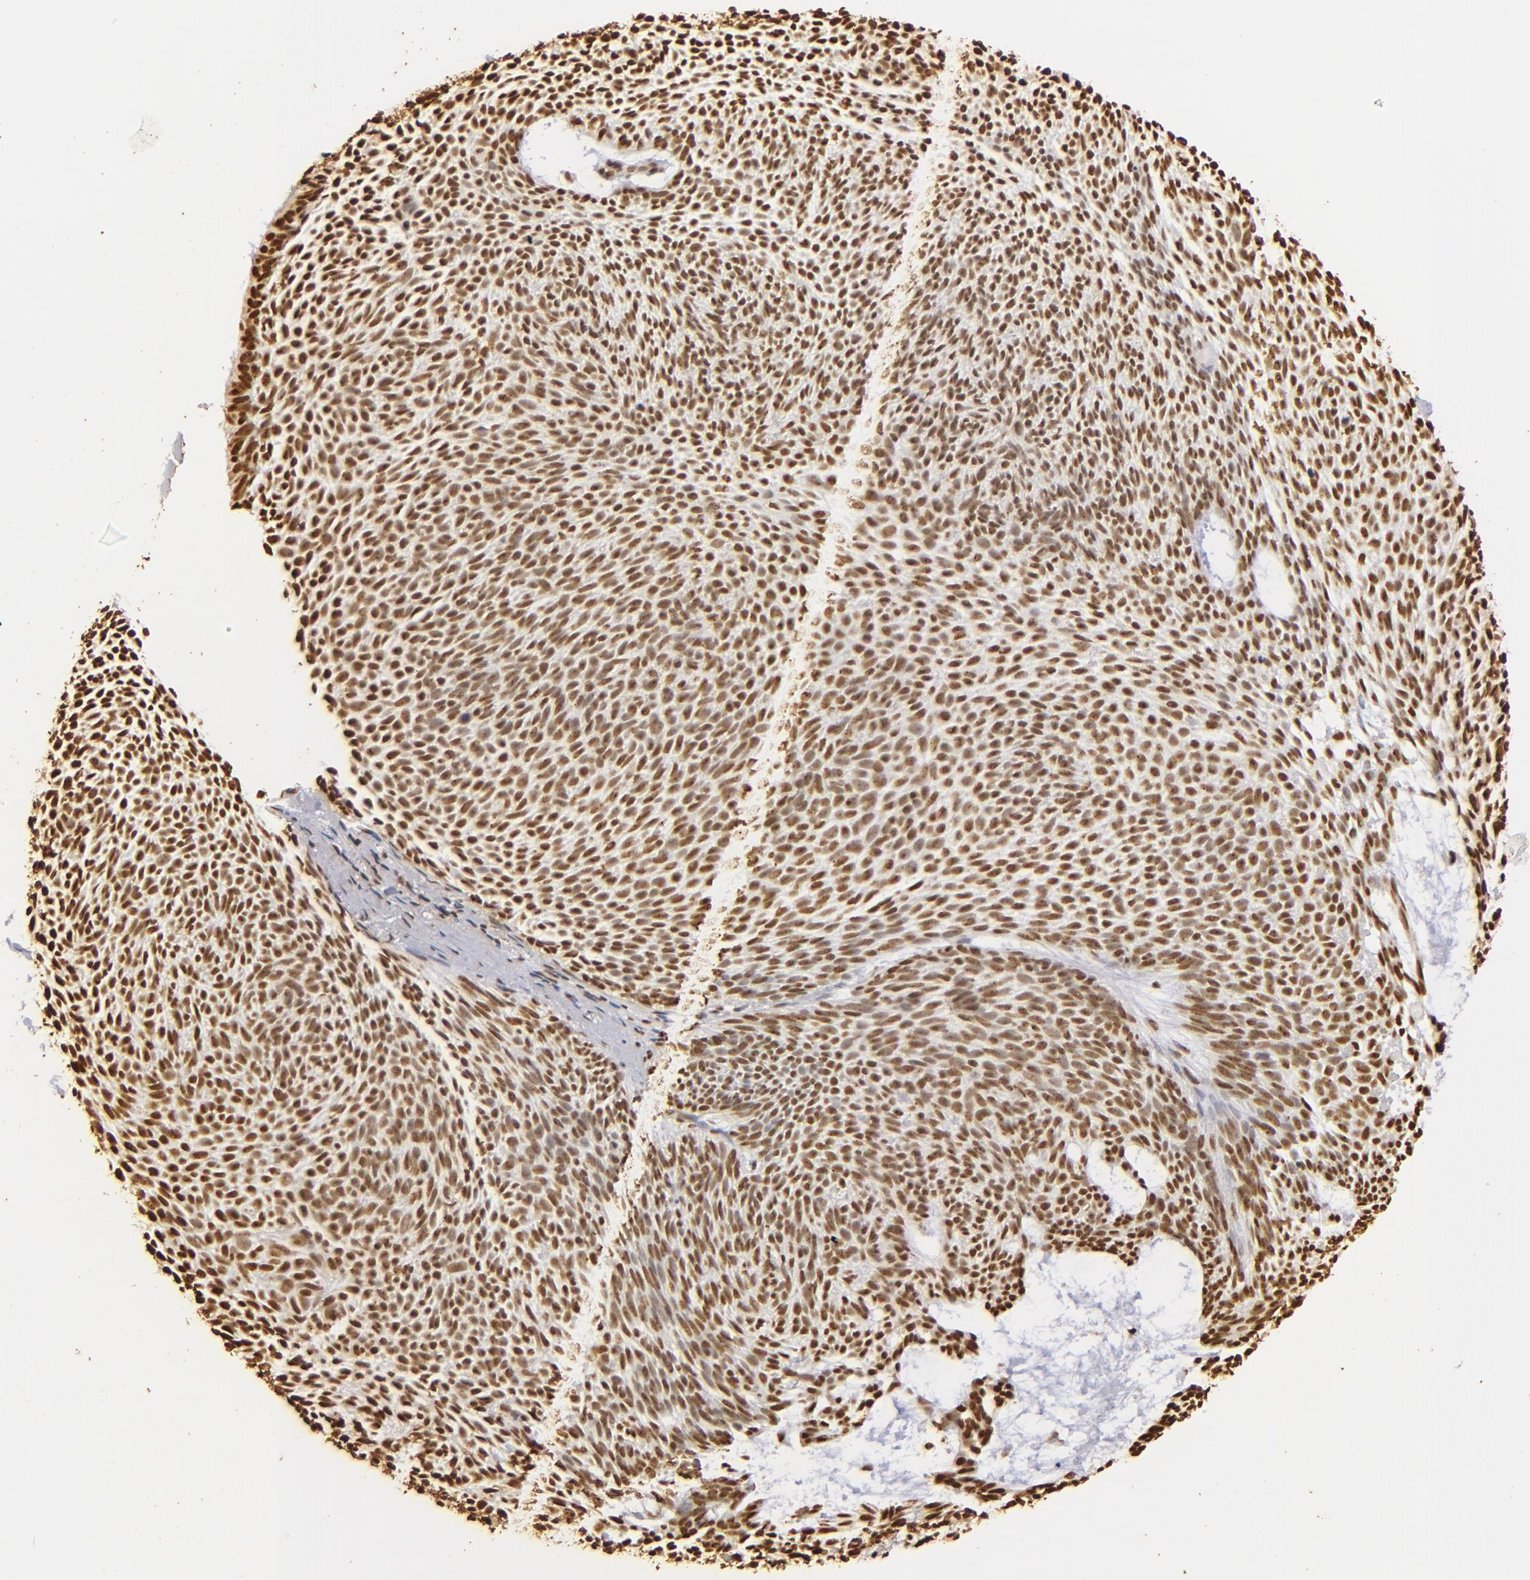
{"staining": {"intensity": "strong", "quantity": ">75%", "location": "nuclear"}, "tissue": "skin cancer", "cell_type": "Tumor cells", "image_type": "cancer", "snomed": [{"axis": "morphology", "description": "Basal cell carcinoma"}, {"axis": "topography", "description": "Skin"}], "caption": "Tumor cells demonstrate high levels of strong nuclear positivity in about >75% of cells in human skin cancer (basal cell carcinoma). Using DAB (3,3'-diaminobenzidine) (brown) and hematoxylin (blue) stains, captured at high magnification using brightfield microscopy.", "gene": "ILF3", "patient": {"sex": "male", "age": 84}}